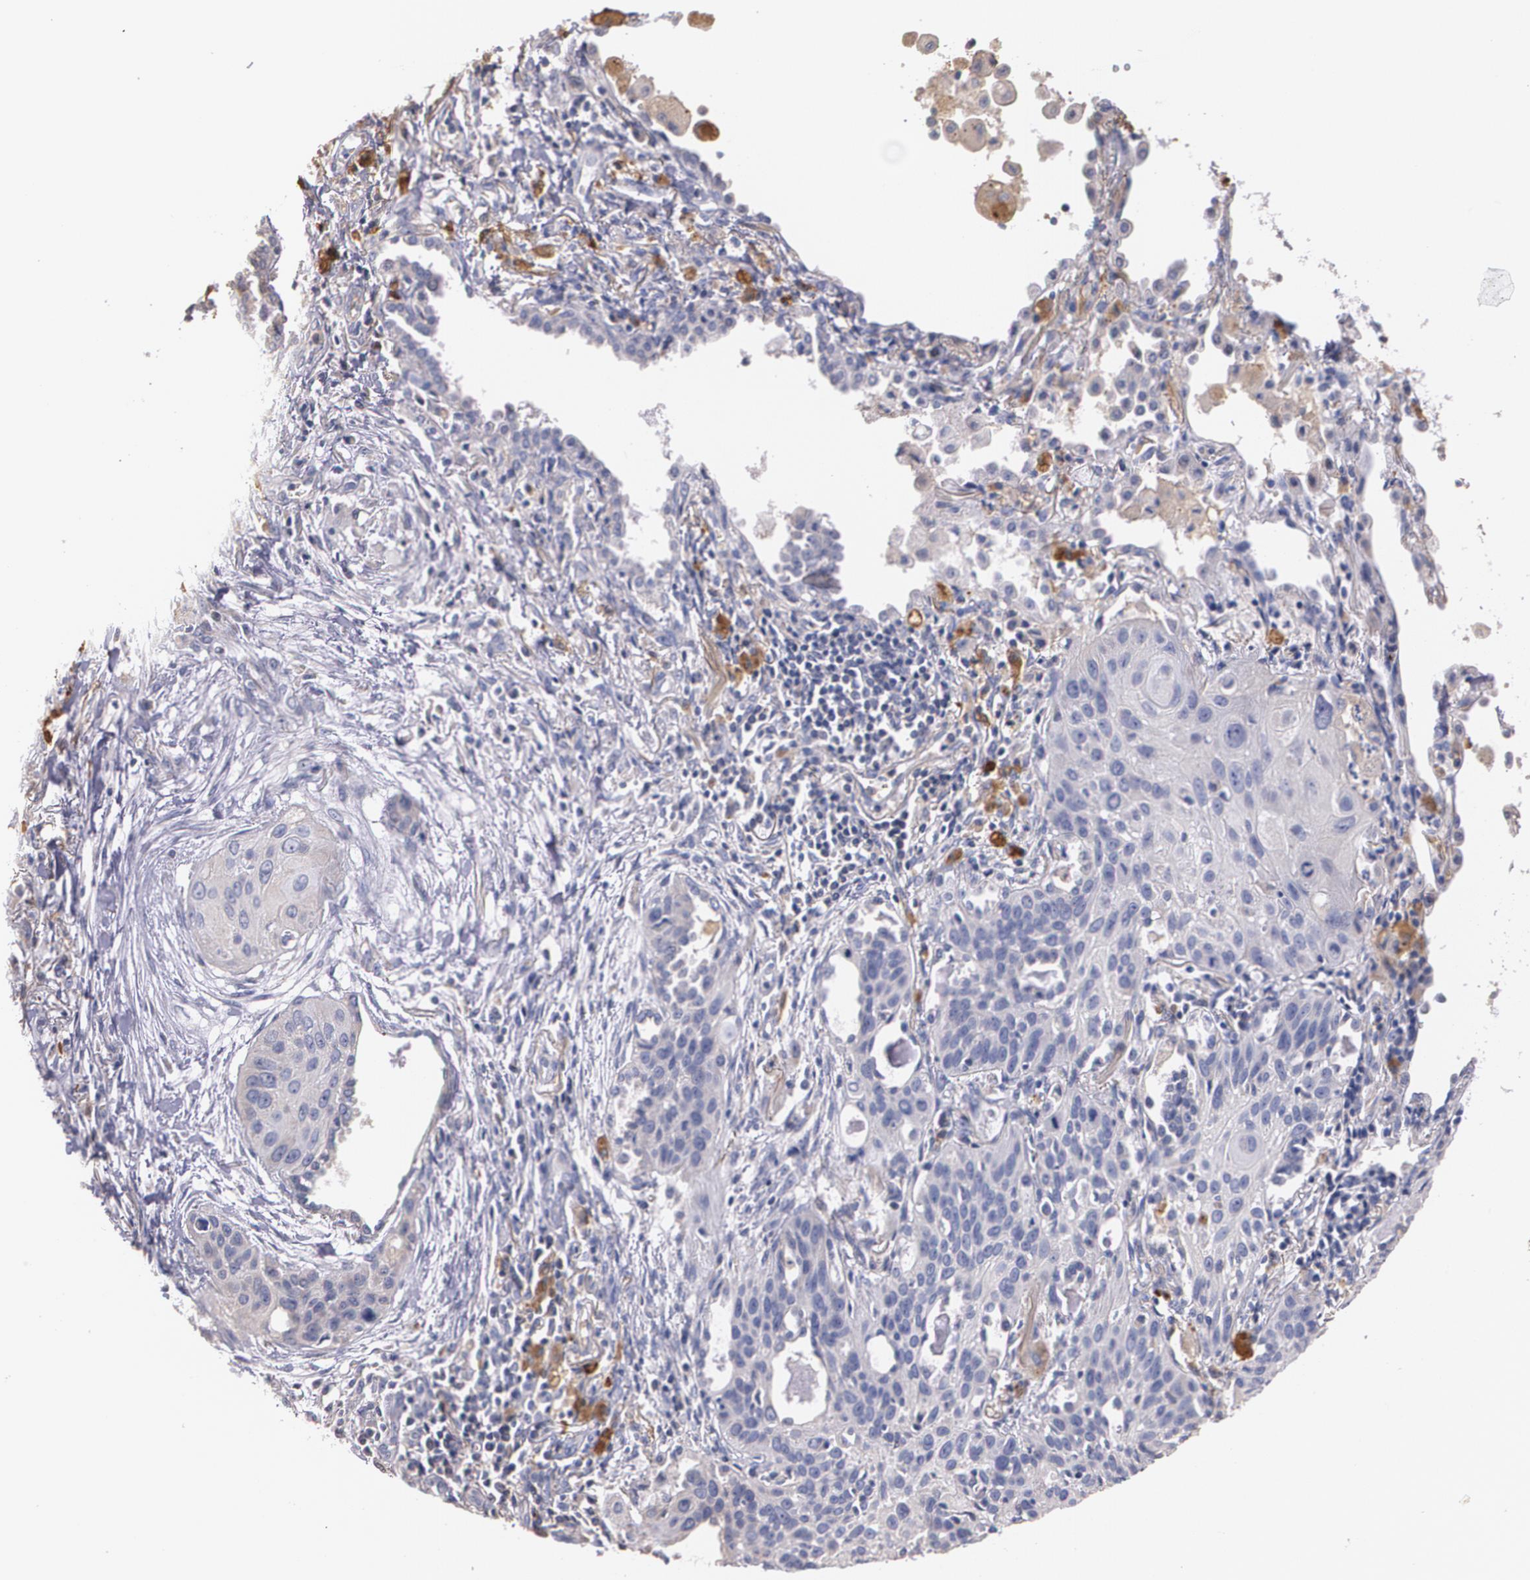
{"staining": {"intensity": "weak", "quantity": "<25%", "location": "cytoplasmic/membranous"}, "tissue": "lung cancer", "cell_type": "Tumor cells", "image_type": "cancer", "snomed": [{"axis": "morphology", "description": "Squamous cell carcinoma, NOS"}, {"axis": "topography", "description": "Lung"}], "caption": "A high-resolution photomicrograph shows immunohistochemistry (IHC) staining of lung cancer, which reveals no significant positivity in tumor cells. Brightfield microscopy of immunohistochemistry (IHC) stained with DAB (brown) and hematoxylin (blue), captured at high magnification.", "gene": "AMBP", "patient": {"sex": "male", "age": 71}}